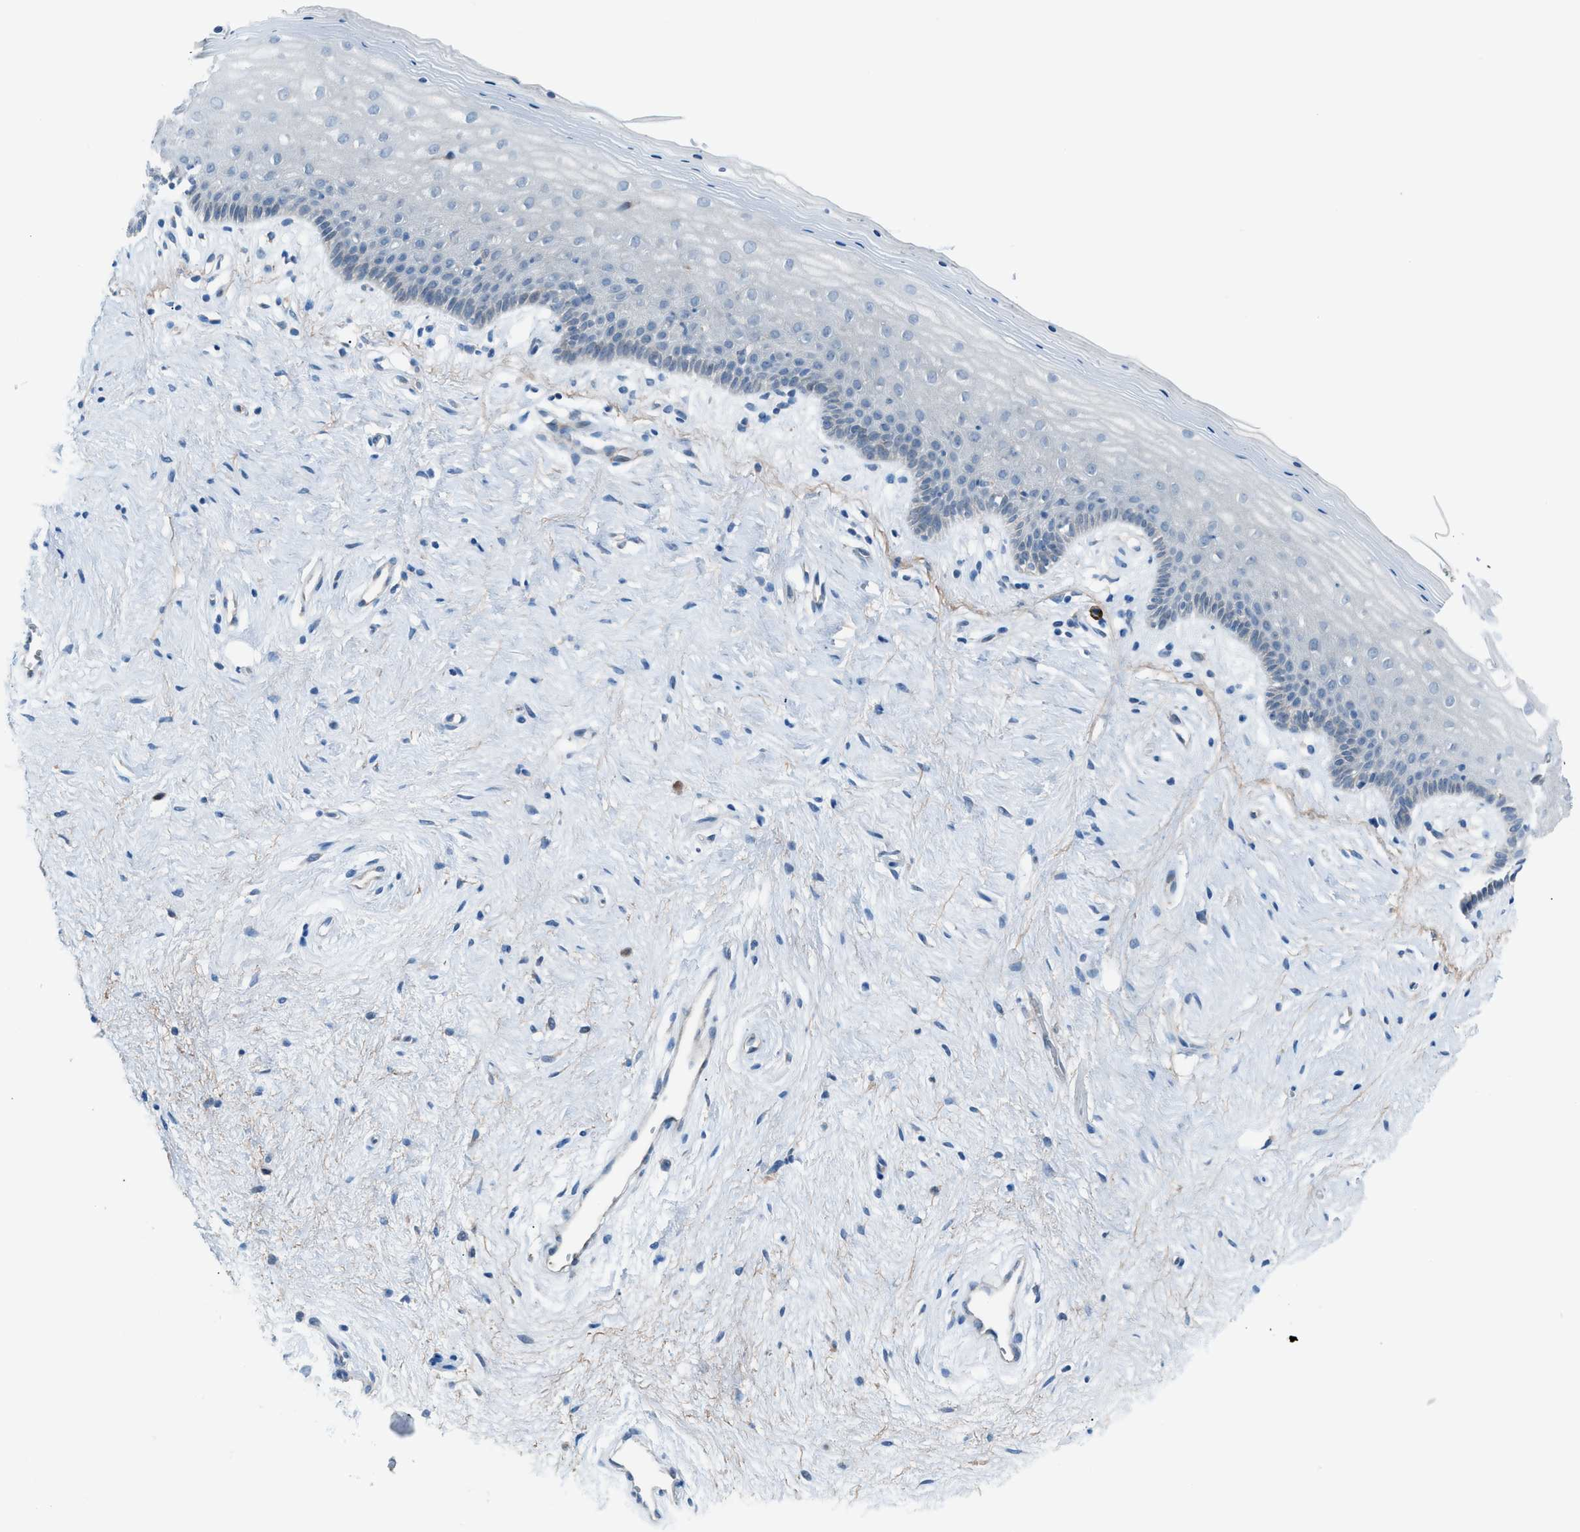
{"staining": {"intensity": "negative", "quantity": "none", "location": "none"}, "tissue": "vagina", "cell_type": "Squamous epithelial cells", "image_type": "normal", "snomed": [{"axis": "morphology", "description": "Normal tissue, NOS"}, {"axis": "topography", "description": "Vagina"}], "caption": "Squamous epithelial cells show no significant expression in unremarkable vagina.", "gene": "HEG1", "patient": {"sex": "female", "age": 44}}